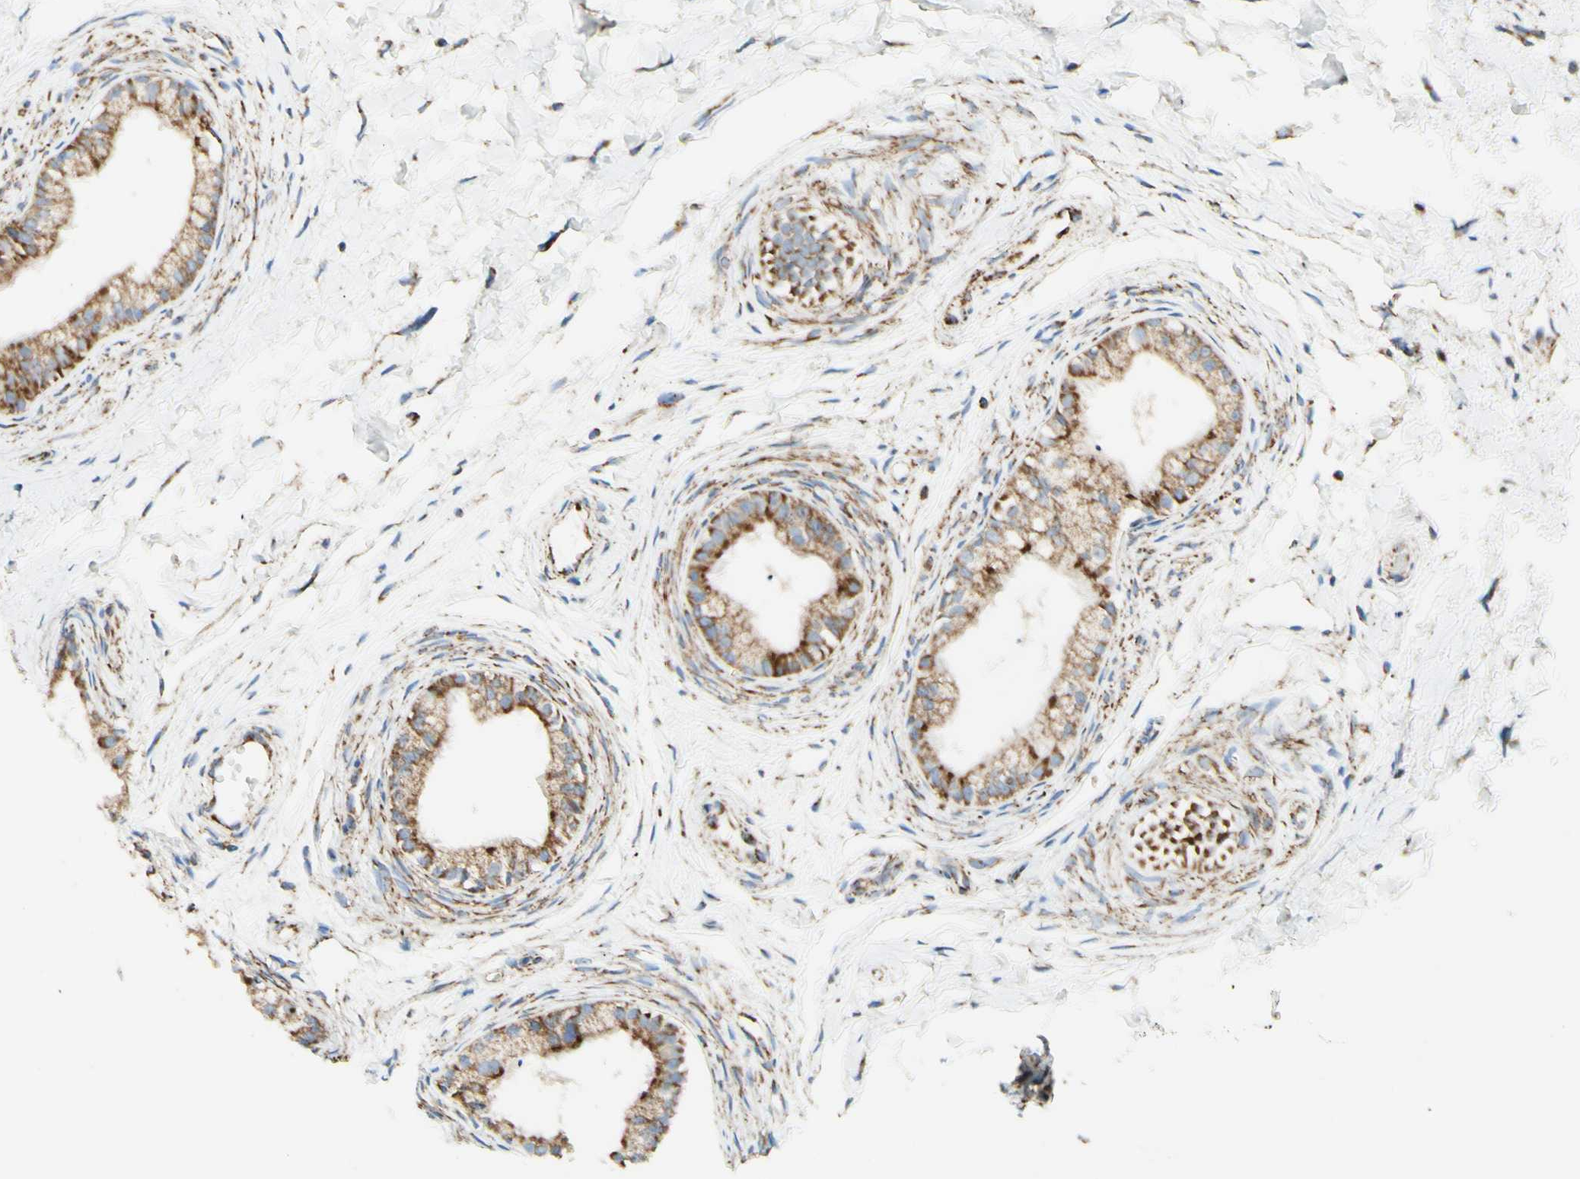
{"staining": {"intensity": "strong", "quantity": ">75%", "location": "cytoplasmic/membranous"}, "tissue": "epididymis", "cell_type": "Glandular cells", "image_type": "normal", "snomed": [{"axis": "morphology", "description": "Normal tissue, NOS"}, {"axis": "topography", "description": "Epididymis"}], "caption": "A high amount of strong cytoplasmic/membranous expression is identified in approximately >75% of glandular cells in benign epididymis.", "gene": "ARMC10", "patient": {"sex": "male", "age": 56}}